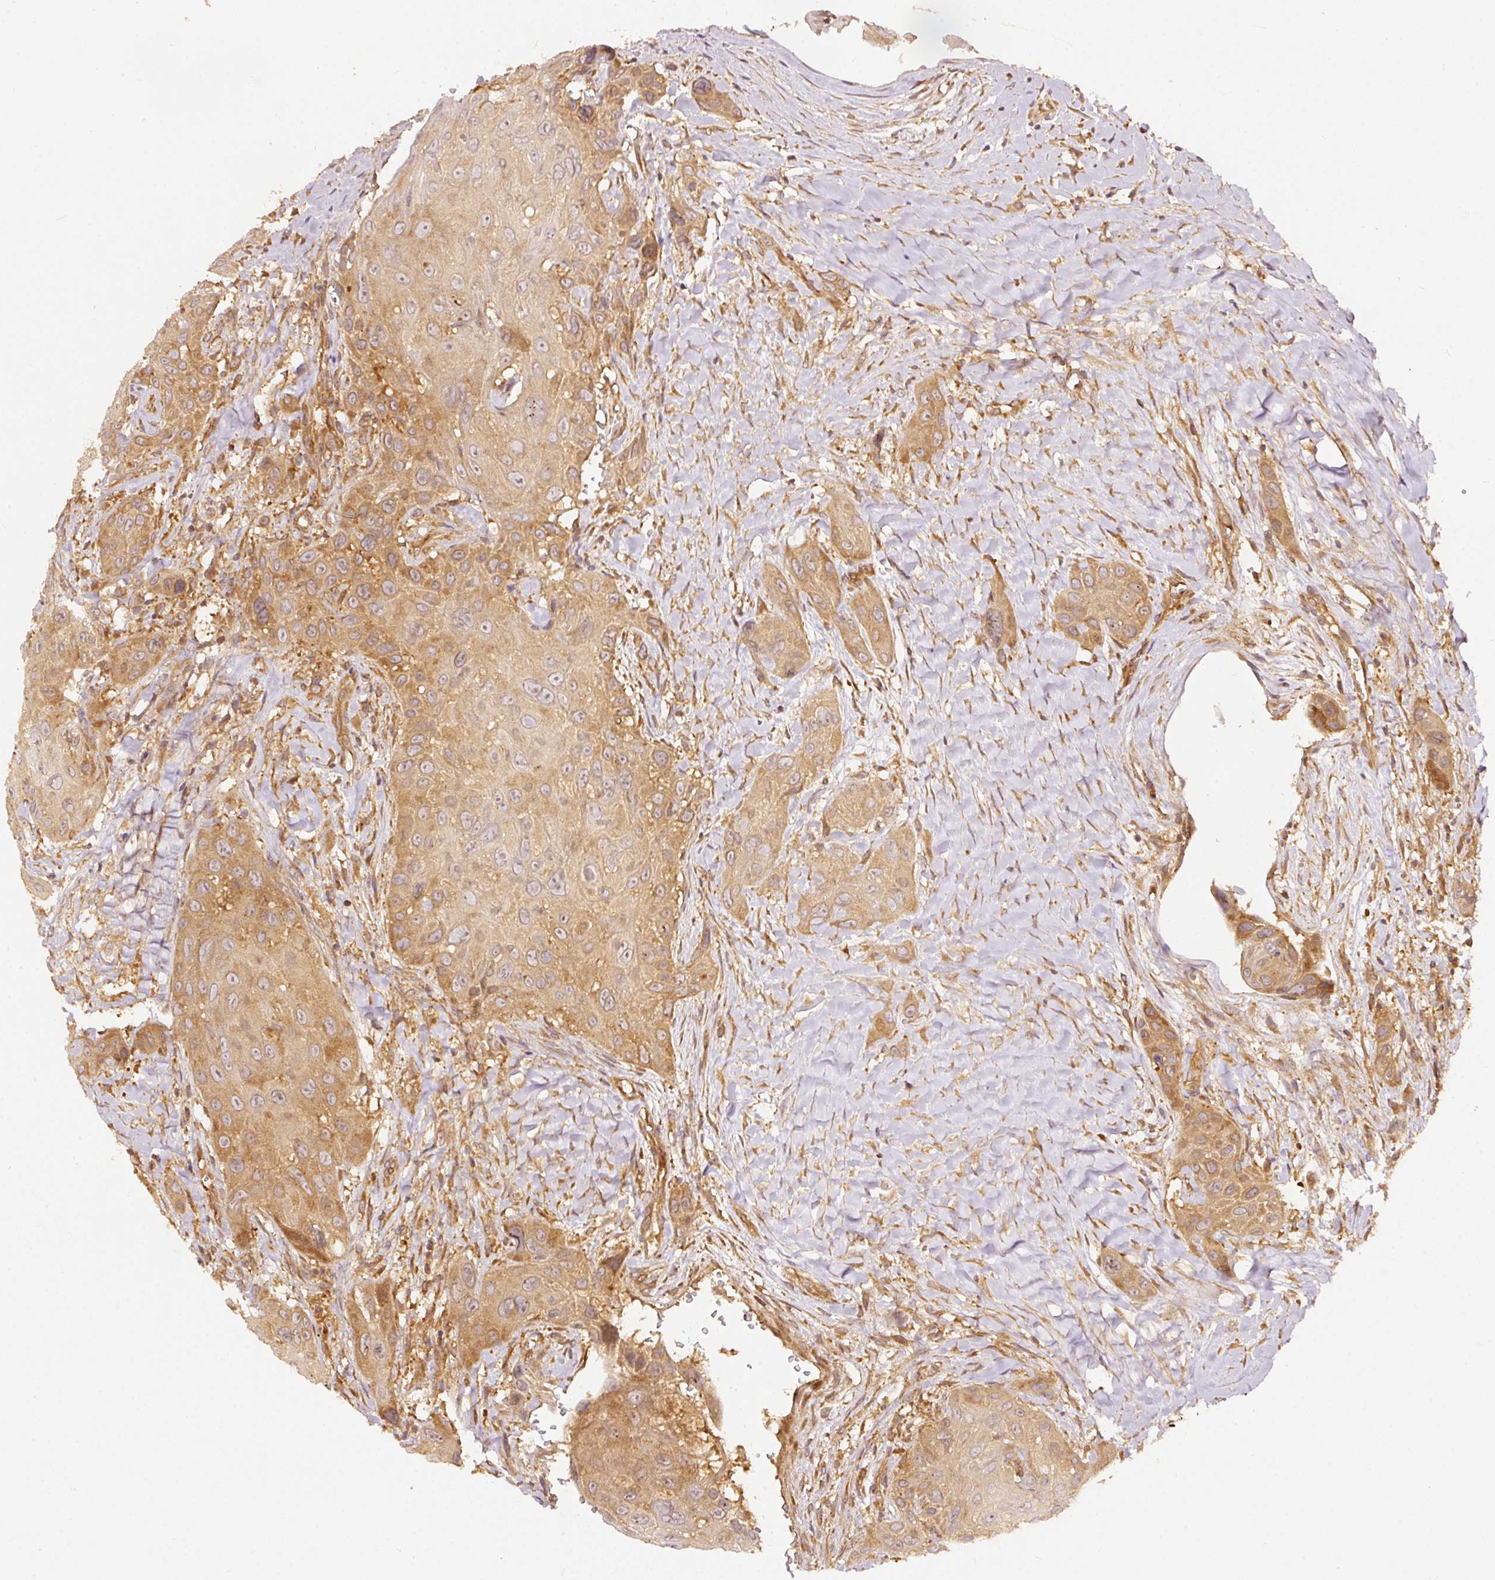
{"staining": {"intensity": "moderate", "quantity": ">75%", "location": "cytoplasmic/membranous"}, "tissue": "head and neck cancer", "cell_type": "Tumor cells", "image_type": "cancer", "snomed": [{"axis": "morphology", "description": "Squamous cell carcinoma, NOS"}, {"axis": "topography", "description": "Head-Neck"}], "caption": "Head and neck squamous cell carcinoma stained with a brown dye displays moderate cytoplasmic/membranous positive expression in about >75% of tumor cells.", "gene": "EIF3B", "patient": {"sex": "male", "age": 81}}